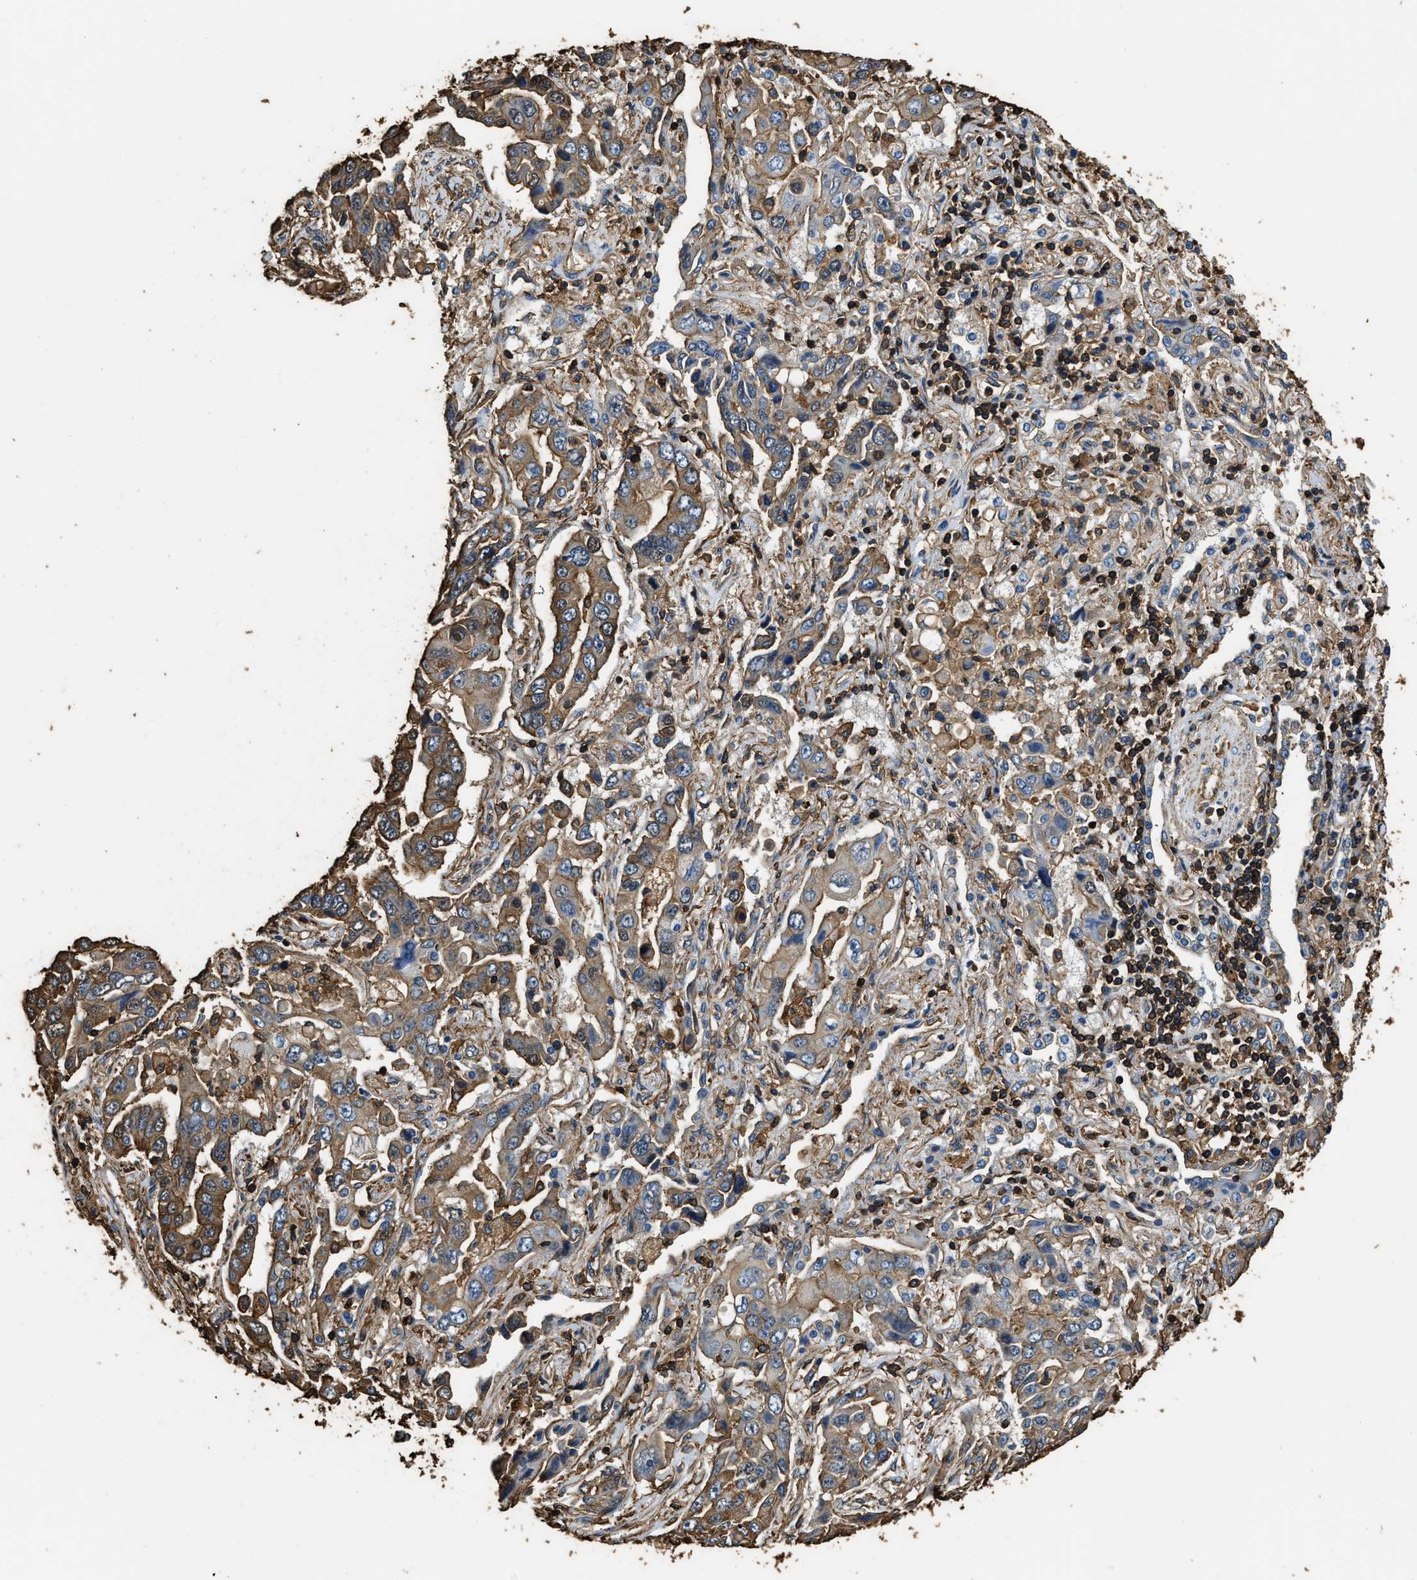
{"staining": {"intensity": "moderate", "quantity": ">75%", "location": "cytoplasmic/membranous"}, "tissue": "lung cancer", "cell_type": "Tumor cells", "image_type": "cancer", "snomed": [{"axis": "morphology", "description": "Adenocarcinoma, NOS"}, {"axis": "topography", "description": "Lung"}], "caption": "Protein analysis of lung cancer (adenocarcinoma) tissue demonstrates moderate cytoplasmic/membranous staining in approximately >75% of tumor cells. (Brightfield microscopy of DAB IHC at high magnification).", "gene": "ACCS", "patient": {"sex": "female", "age": 65}}